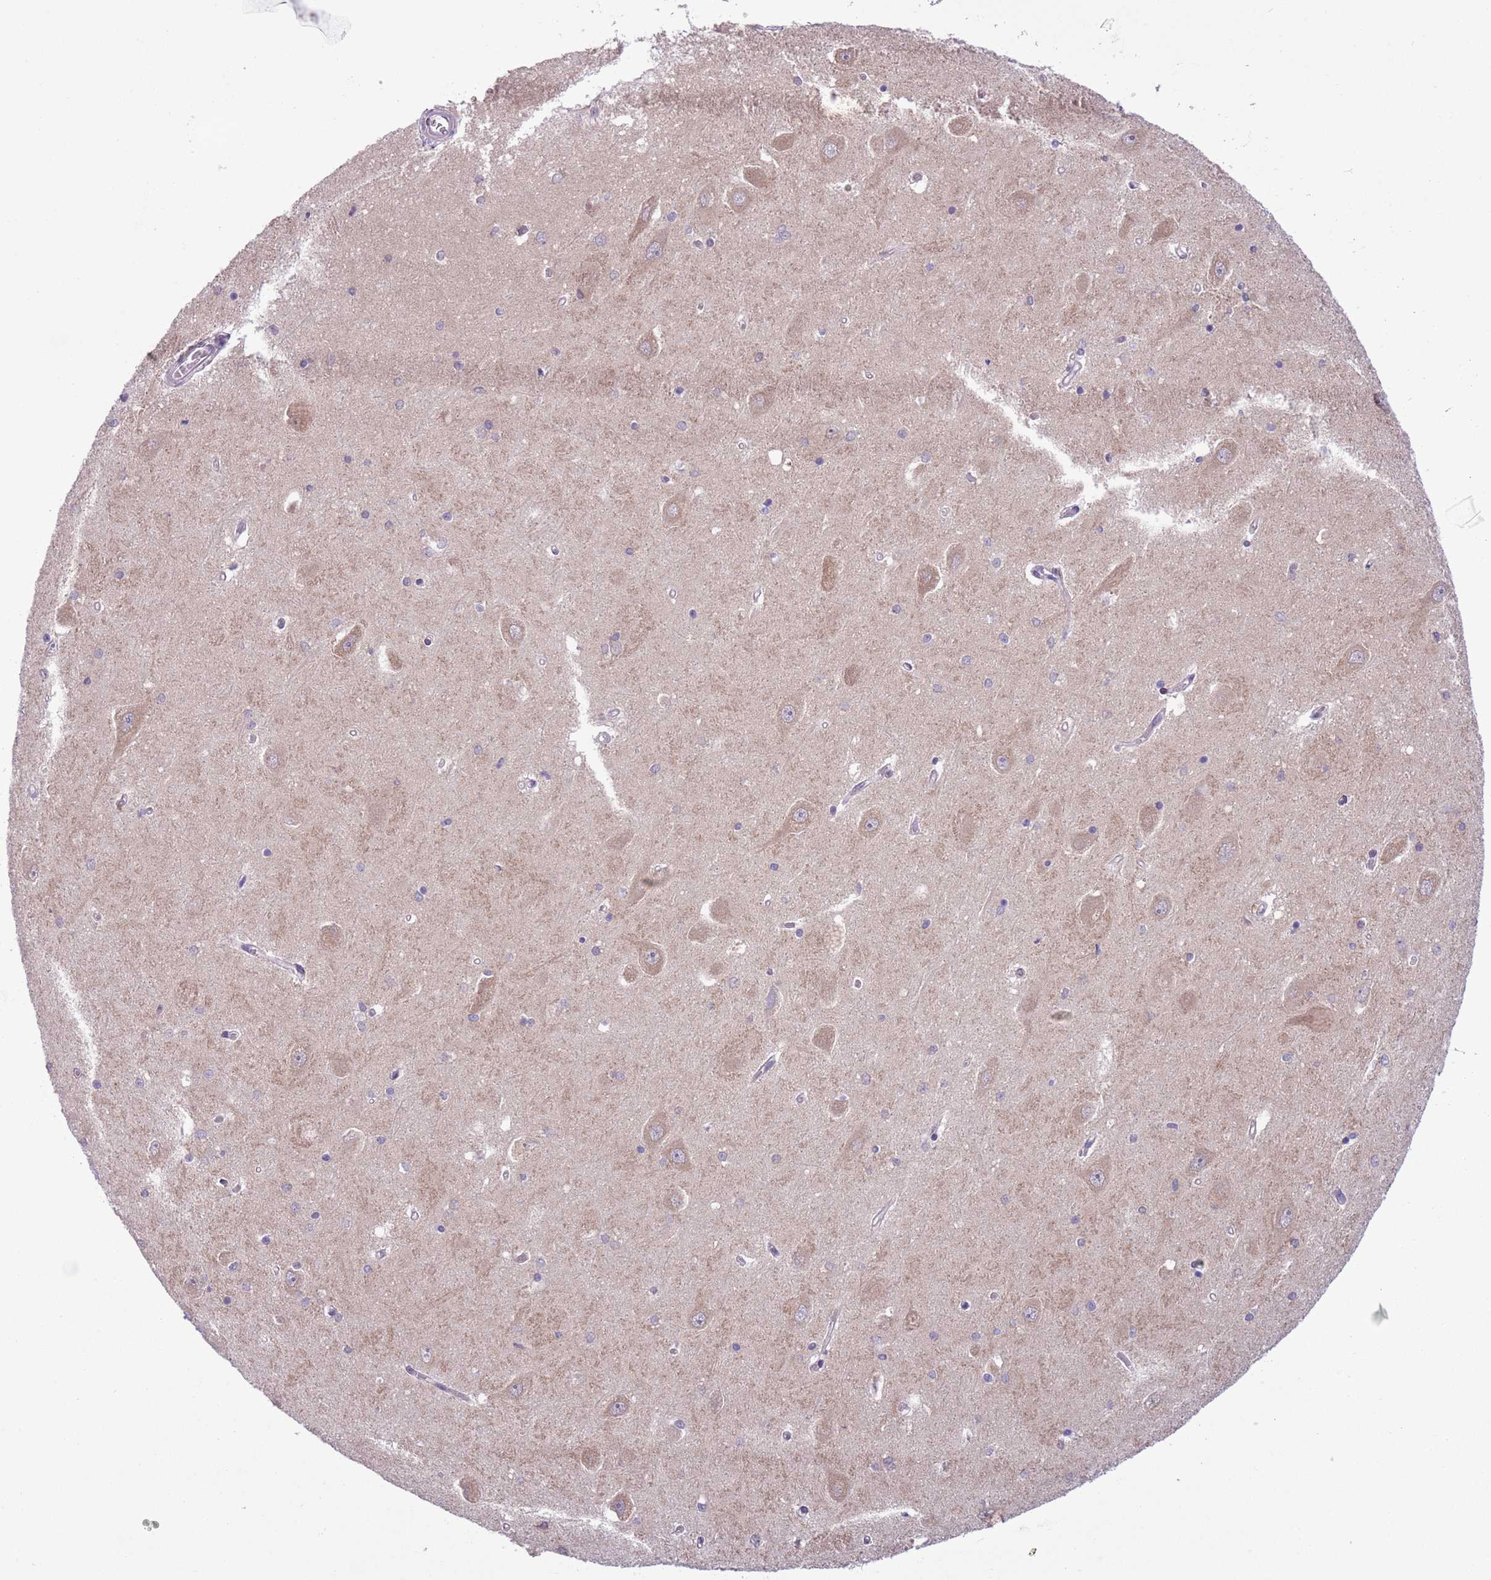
{"staining": {"intensity": "negative", "quantity": "none", "location": "none"}, "tissue": "hippocampus", "cell_type": "Glial cells", "image_type": "normal", "snomed": [{"axis": "morphology", "description": "Normal tissue, NOS"}, {"axis": "topography", "description": "Hippocampus"}], "caption": "The histopathology image demonstrates no significant expression in glial cells of hippocampus. The staining was performed using DAB (3,3'-diaminobenzidine) to visualize the protein expression in brown, while the nuclei were stained in blue with hematoxylin (Magnification: 20x).", "gene": "CCND2", "patient": {"sex": "male", "age": 45}}